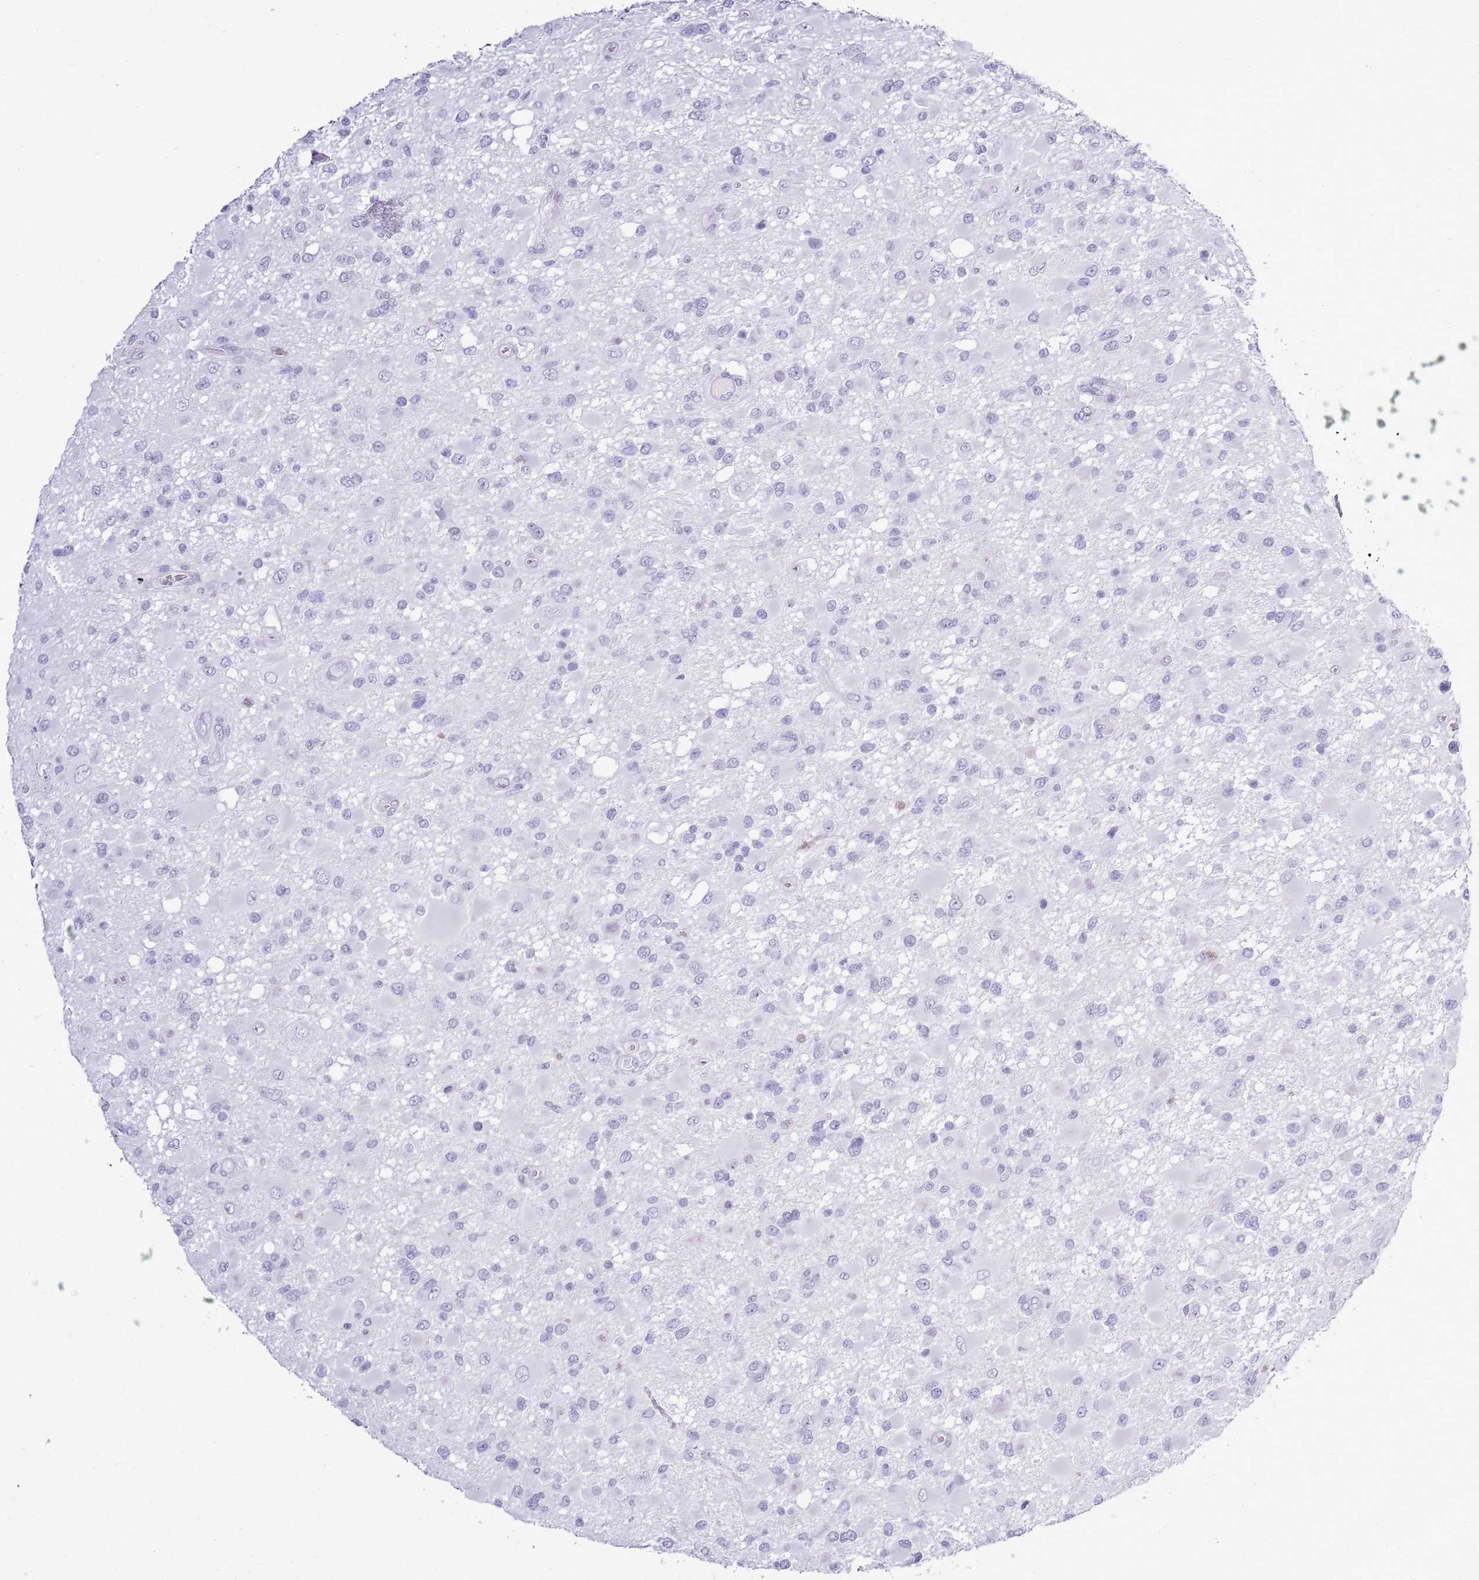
{"staining": {"intensity": "negative", "quantity": "none", "location": "none"}, "tissue": "glioma", "cell_type": "Tumor cells", "image_type": "cancer", "snomed": [{"axis": "morphology", "description": "Glioma, malignant, High grade"}, {"axis": "topography", "description": "Brain"}], "caption": "This histopathology image is of high-grade glioma (malignant) stained with immunohistochemistry to label a protein in brown with the nuclei are counter-stained blue. There is no positivity in tumor cells.", "gene": "ASIP", "patient": {"sex": "male", "age": 53}}